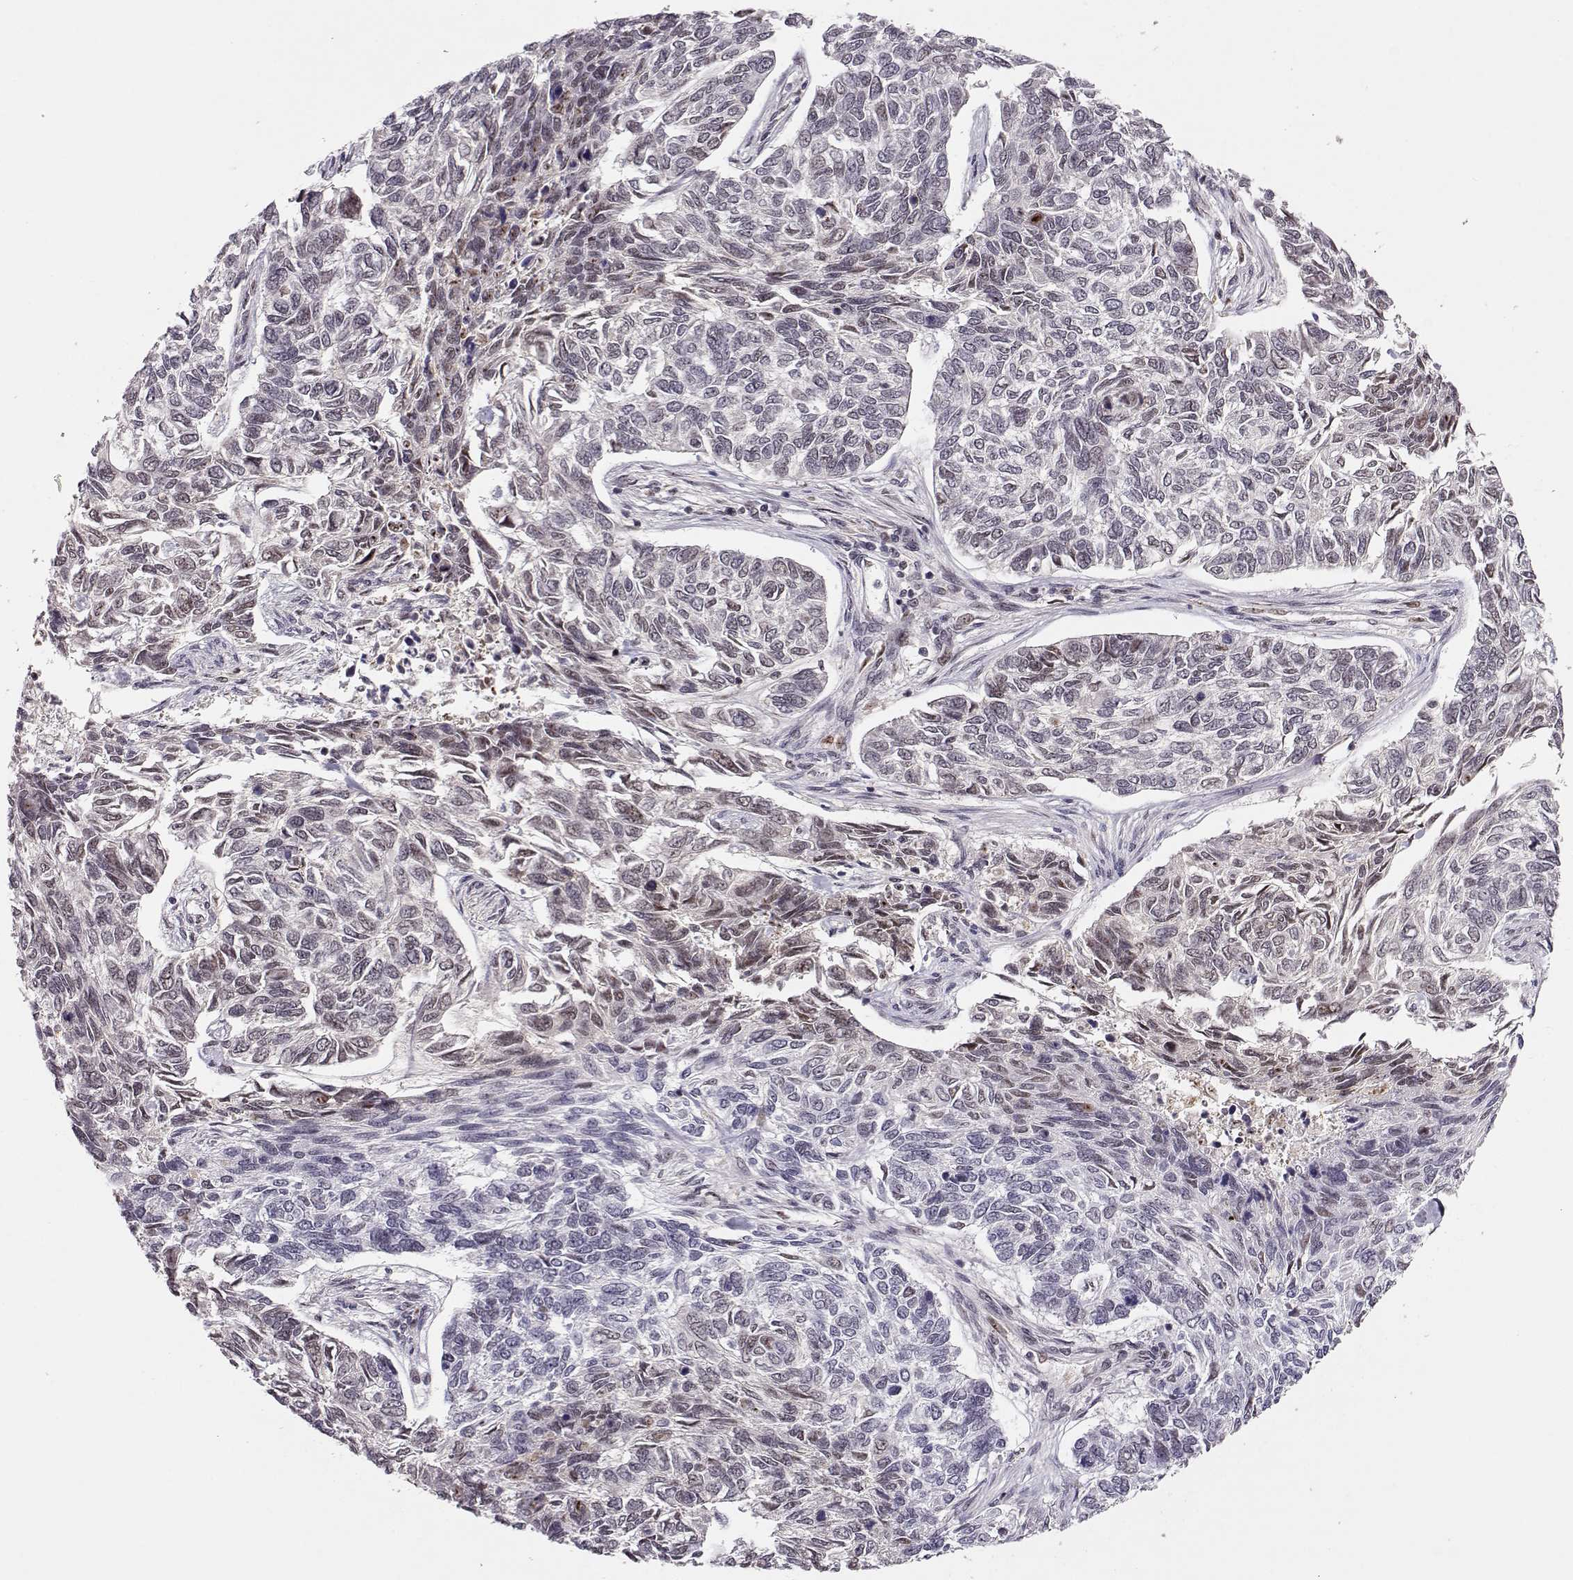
{"staining": {"intensity": "negative", "quantity": "none", "location": "none"}, "tissue": "skin cancer", "cell_type": "Tumor cells", "image_type": "cancer", "snomed": [{"axis": "morphology", "description": "Basal cell carcinoma"}, {"axis": "topography", "description": "Skin"}], "caption": "There is no significant expression in tumor cells of basal cell carcinoma (skin).", "gene": "CSNK2A1", "patient": {"sex": "female", "age": 65}}